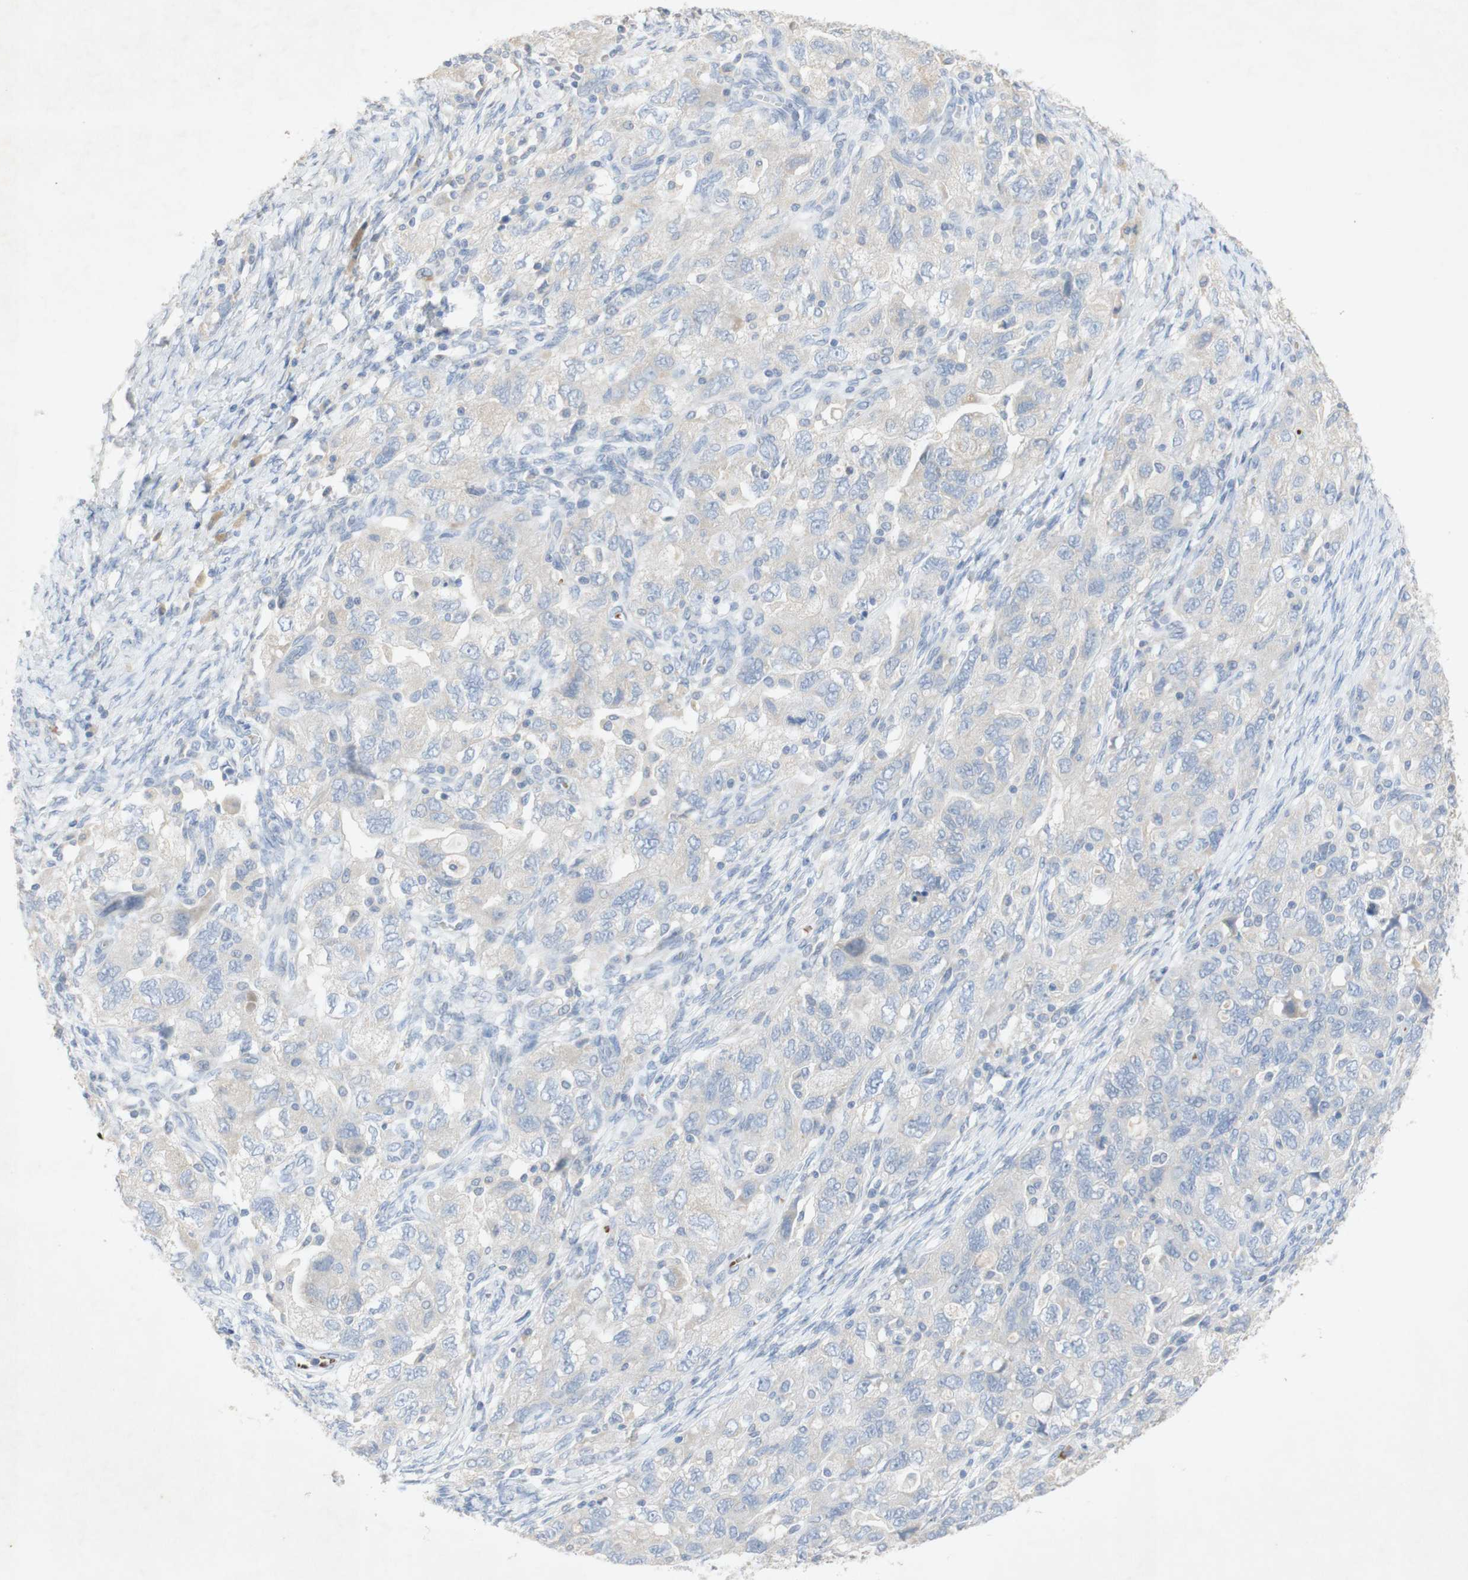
{"staining": {"intensity": "negative", "quantity": "none", "location": "none"}, "tissue": "ovarian cancer", "cell_type": "Tumor cells", "image_type": "cancer", "snomed": [{"axis": "morphology", "description": "Carcinoma, NOS"}, {"axis": "morphology", "description": "Cystadenocarcinoma, serous, NOS"}, {"axis": "topography", "description": "Ovary"}], "caption": "High power microscopy micrograph of an IHC micrograph of ovarian cancer (carcinoma), revealing no significant expression in tumor cells. Brightfield microscopy of immunohistochemistry (IHC) stained with DAB (brown) and hematoxylin (blue), captured at high magnification.", "gene": "EPO", "patient": {"sex": "female", "age": 69}}